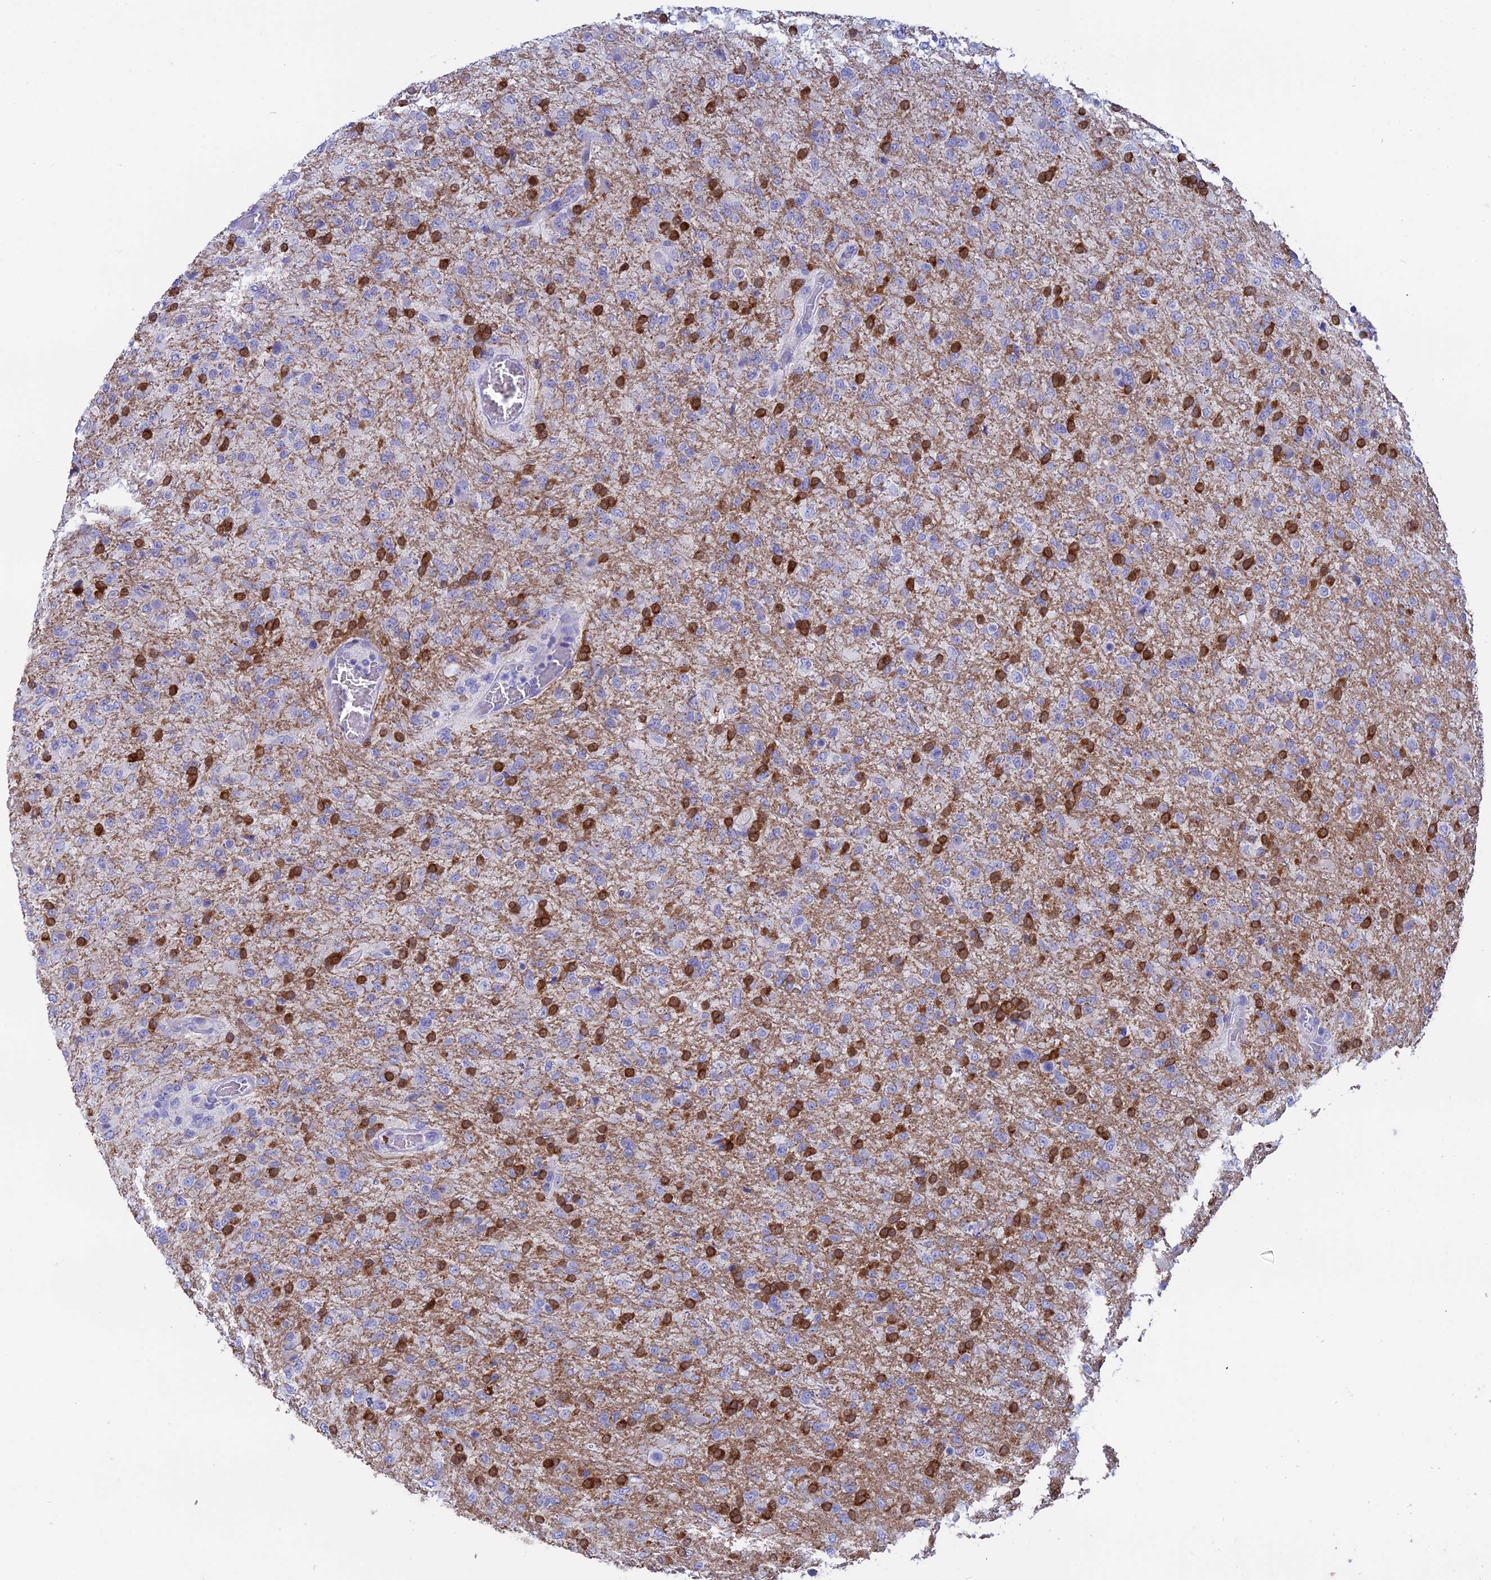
{"staining": {"intensity": "strong", "quantity": "<25%", "location": "cytoplasmic/membranous"}, "tissue": "glioma", "cell_type": "Tumor cells", "image_type": "cancer", "snomed": [{"axis": "morphology", "description": "Glioma, malignant, High grade"}, {"axis": "topography", "description": "Brain"}], "caption": "Protein expression analysis of human glioma reveals strong cytoplasmic/membranous staining in about <25% of tumor cells.", "gene": "BTBD19", "patient": {"sex": "female", "age": 74}}